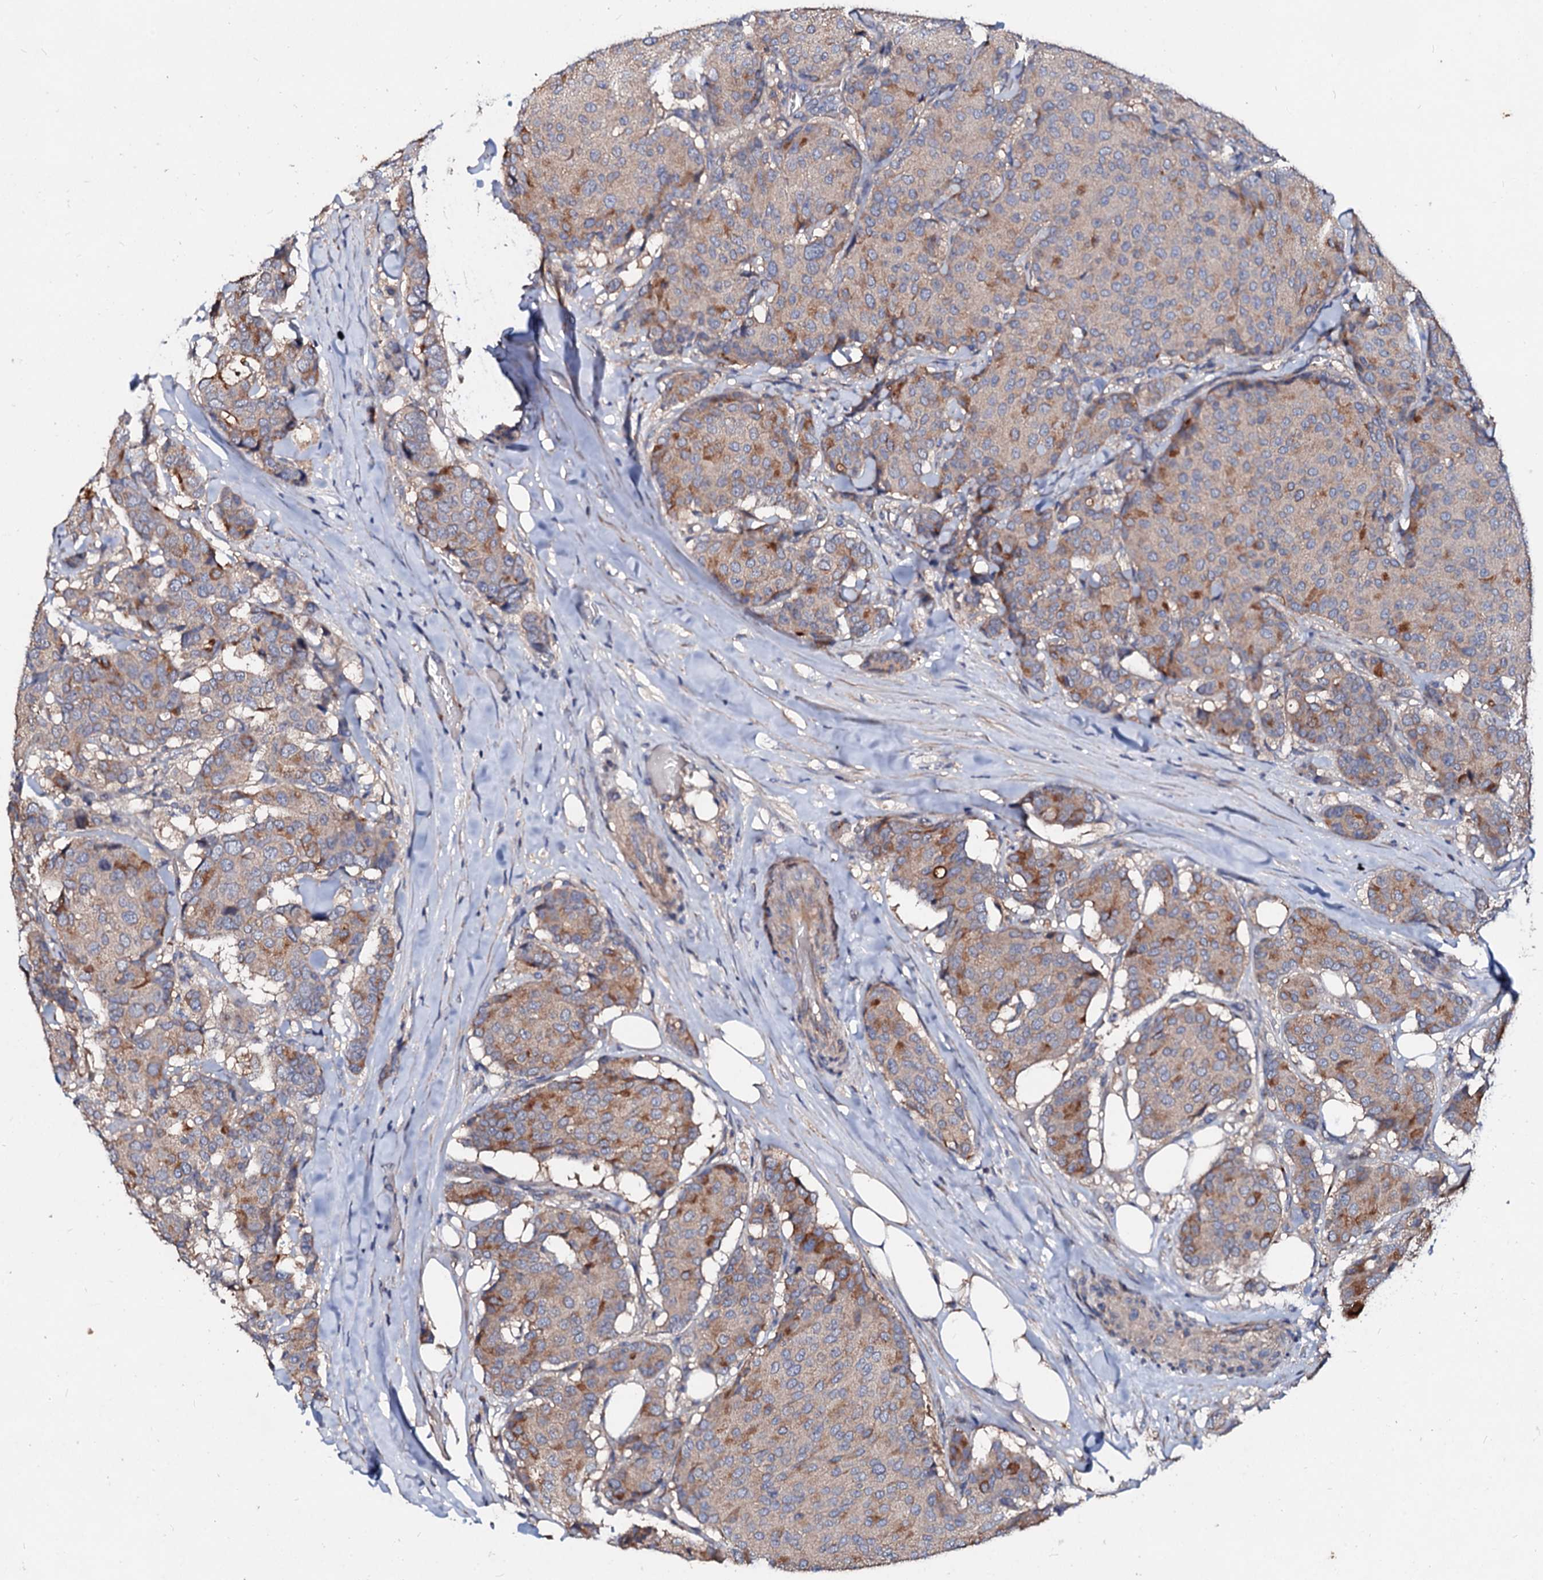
{"staining": {"intensity": "moderate", "quantity": "25%-75%", "location": "cytoplasmic/membranous"}, "tissue": "breast cancer", "cell_type": "Tumor cells", "image_type": "cancer", "snomed": [{"axis": "morphology", "description": "Duct carcinoma"}, {"axis": "topography", "description": "Breast"}], "caption": "Immunohistochemical staining of human breast cancer (invasive ductal carcinoma) displays medium levels of moderate cytoplasmic/membranous protein positivity in about 25%-75% of tumor cells. The staining was performed using DAB (3,3'-diaminobenzidine) to visualize the protein expression in brown, while the nuclei were stained in blue with hematoxylin (Magnification: 20x).", "gene": "FIBIN", "patient": {"sex": "female", "age": 75}}